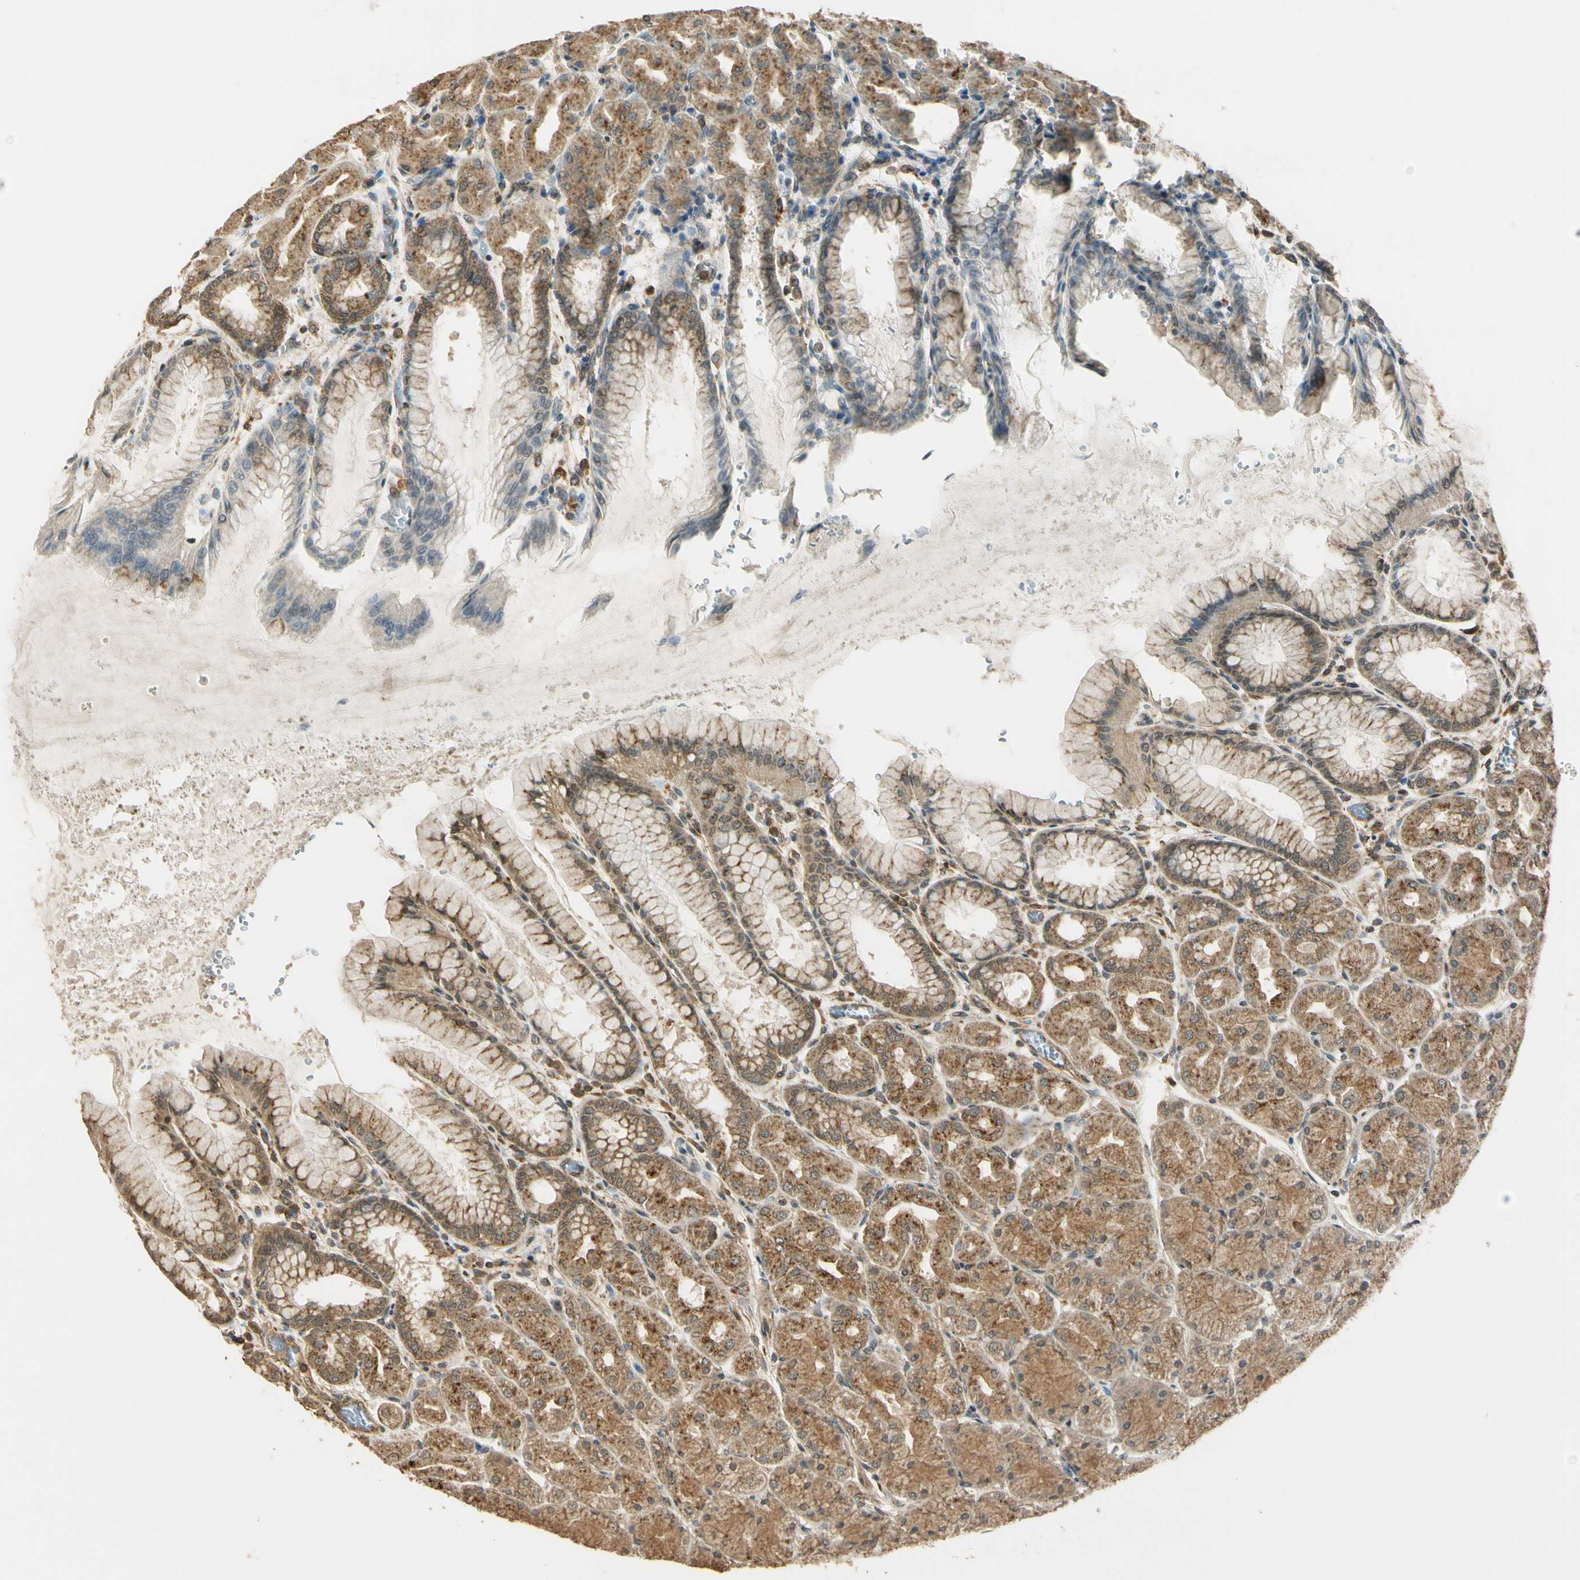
{"staining": {"intensity": "moderate", "quantity": ">75%", "location": "cytoplasmic/membranous"}, "tissue": "stomach", "cell_type": "Glandular cells", "image_type": "normal", "snomed": [{"axis": "morphology", "description": "Normal tissue, NOS"}, {"axis": "topography", "description": "Stomach, upper"}], "caption": "Brown immunohistochemical staining in benign human stomach shows moderate cytoplasmic/membranous expression in approximately >75% of glandular cells.", "gene": "LAMTOR1", "patient": {"sex": "female", "age": 56}}